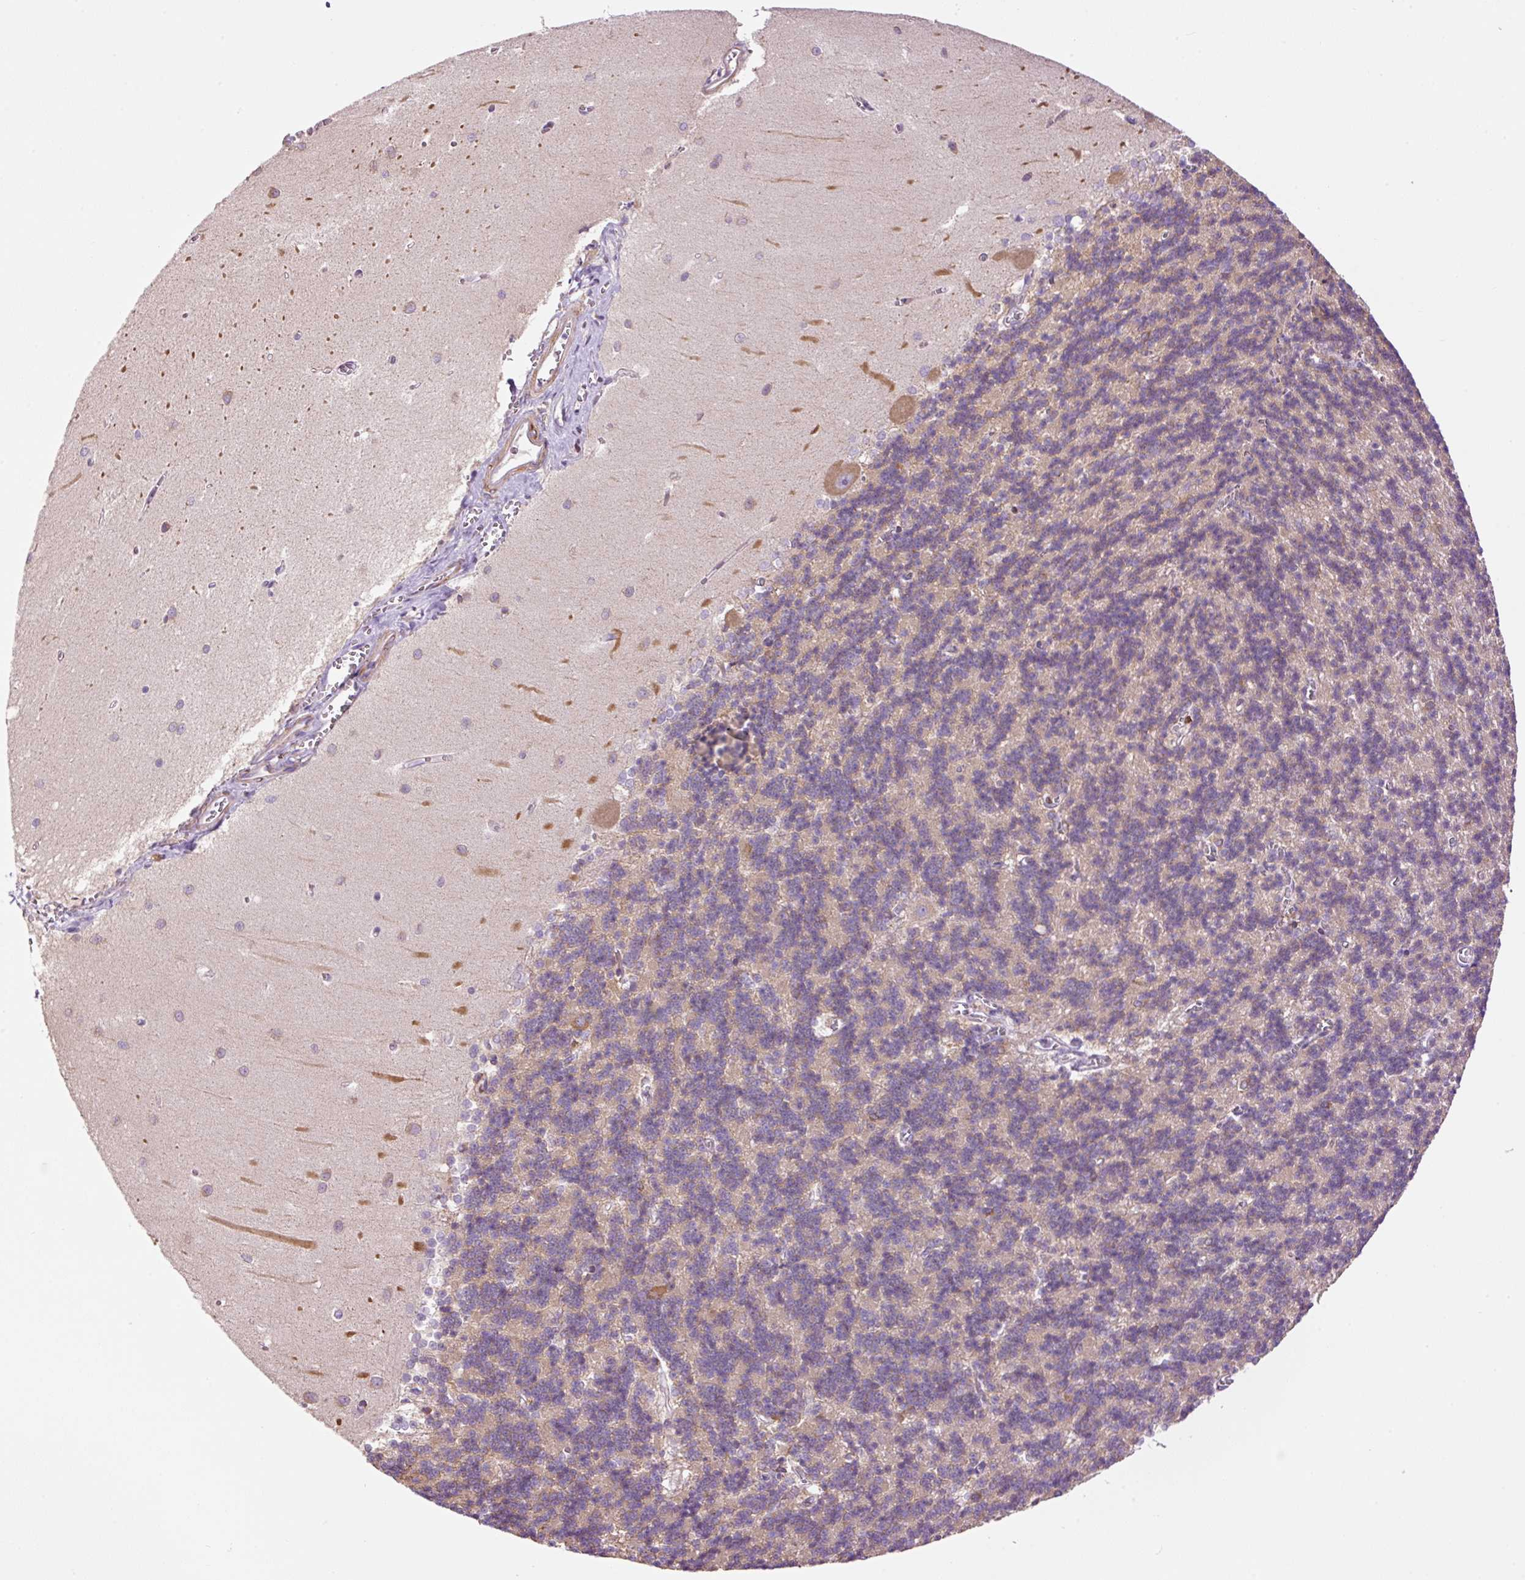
{"staining": {"intensity": "weak", "quantity": "25%-75%", "location": "cytoplasmic/membranous"}, "tissue": "cerebellum", "cell_type": "Cells in granular layer", "image_type": "normal", "snomed": [{"axis": "morphology", "description": "Normal tissue, NOS"}, {"axis": "topography", "description": "Cerebellum"}], "caption": "This photomicrograph reveals IHC staining of benign human cerebellum, with low weak cytoplasmic/membranous expression in approximately 25%-75% of cells in granular layer.", "gene": "TMEM8B", "patient": {"sex": "male", "age": 37}}